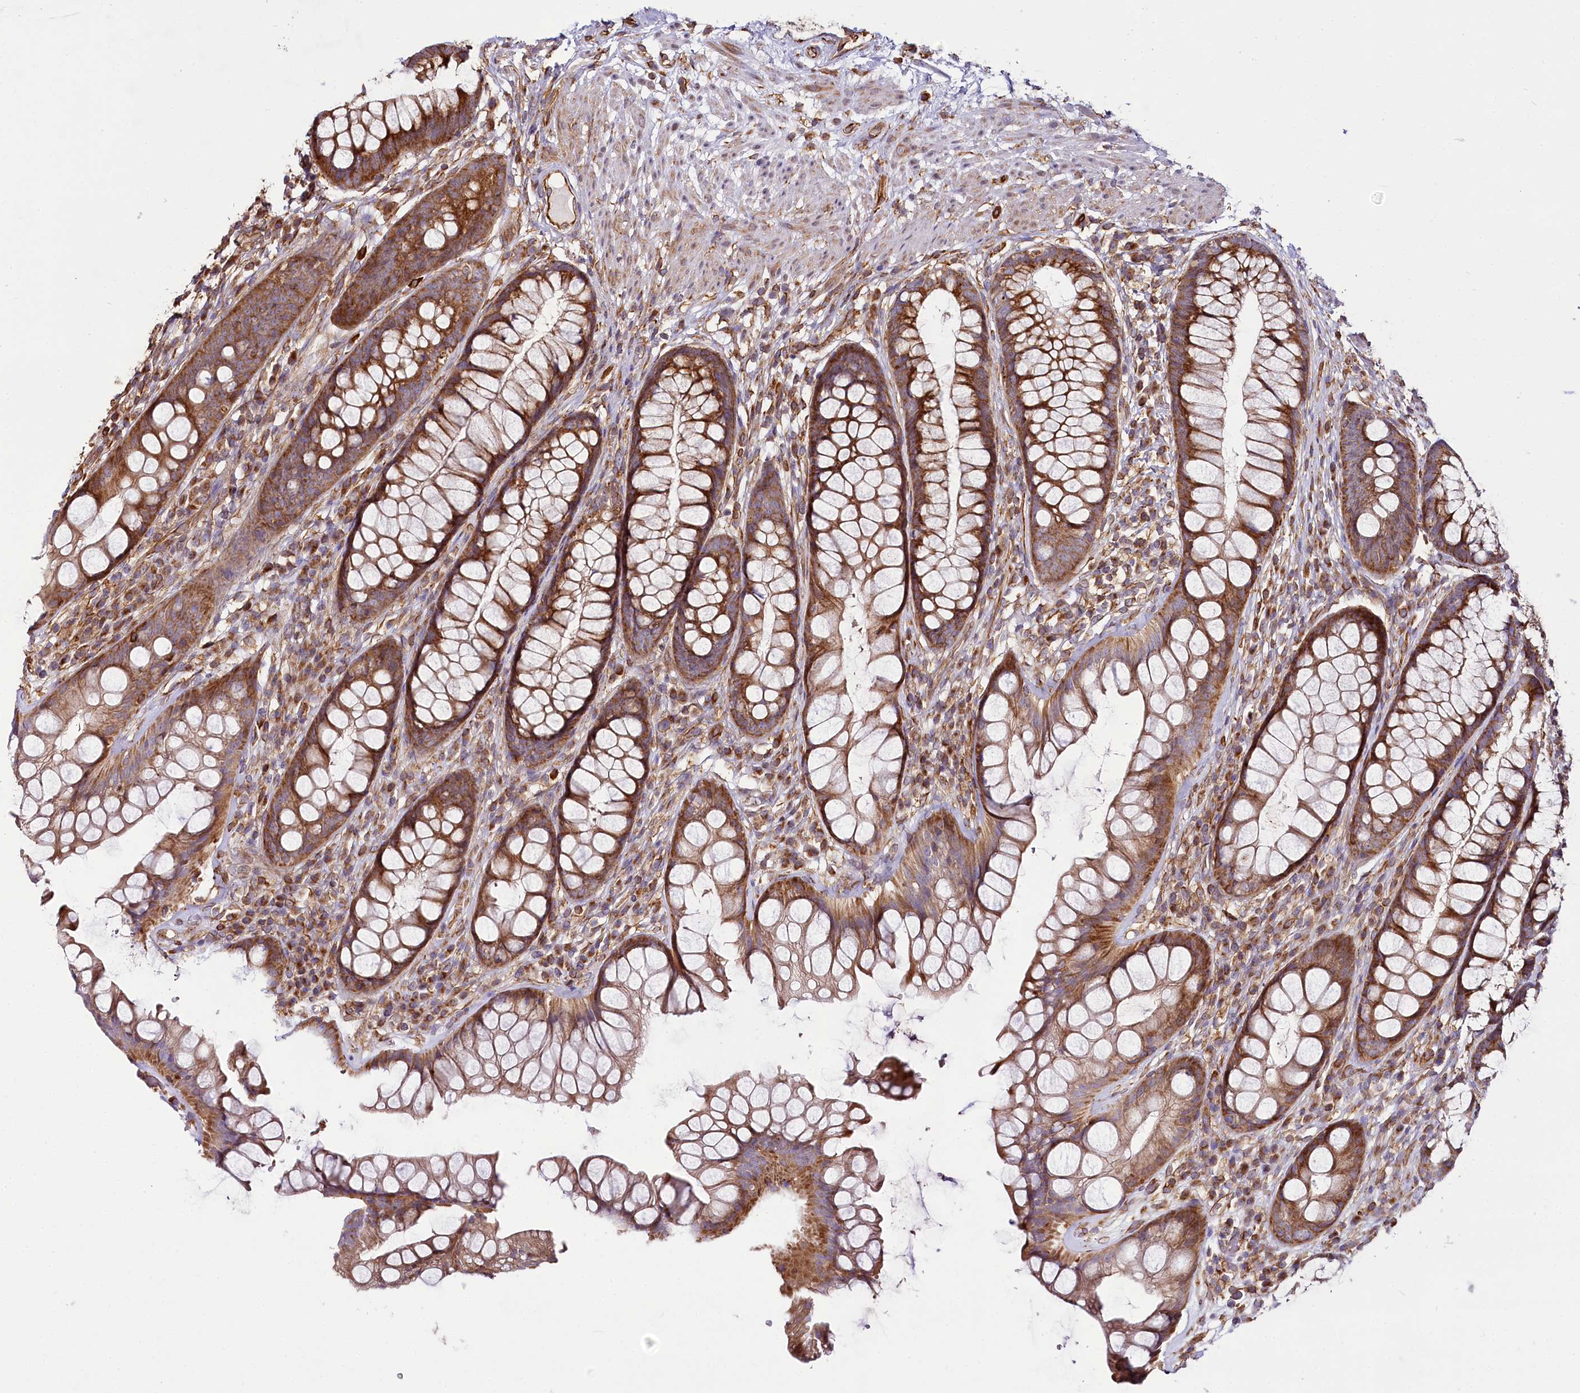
{"staining": {"intensity": "strong", "quantity": ">75%", "location": "cytoplasmic/membranous"}, "tissue": "rectum", "cell_type": "Glandular cells", "image_type": "normal", "snomed": [{"axis": "morphology", "description": "Normal tissue, NOS"}, {"axis": "topography", "description": "Rectum"}], "caption": "Immunohistochemistry (DAB (3,3'-diaminobenzidine)) staining of benign rectum demonstrates strong cytoplasmic/membranous protein staining in approximately >75% of glandular cells.", "gene": "THUMPD3", "patient": {"sex": "male", "age": 74}}